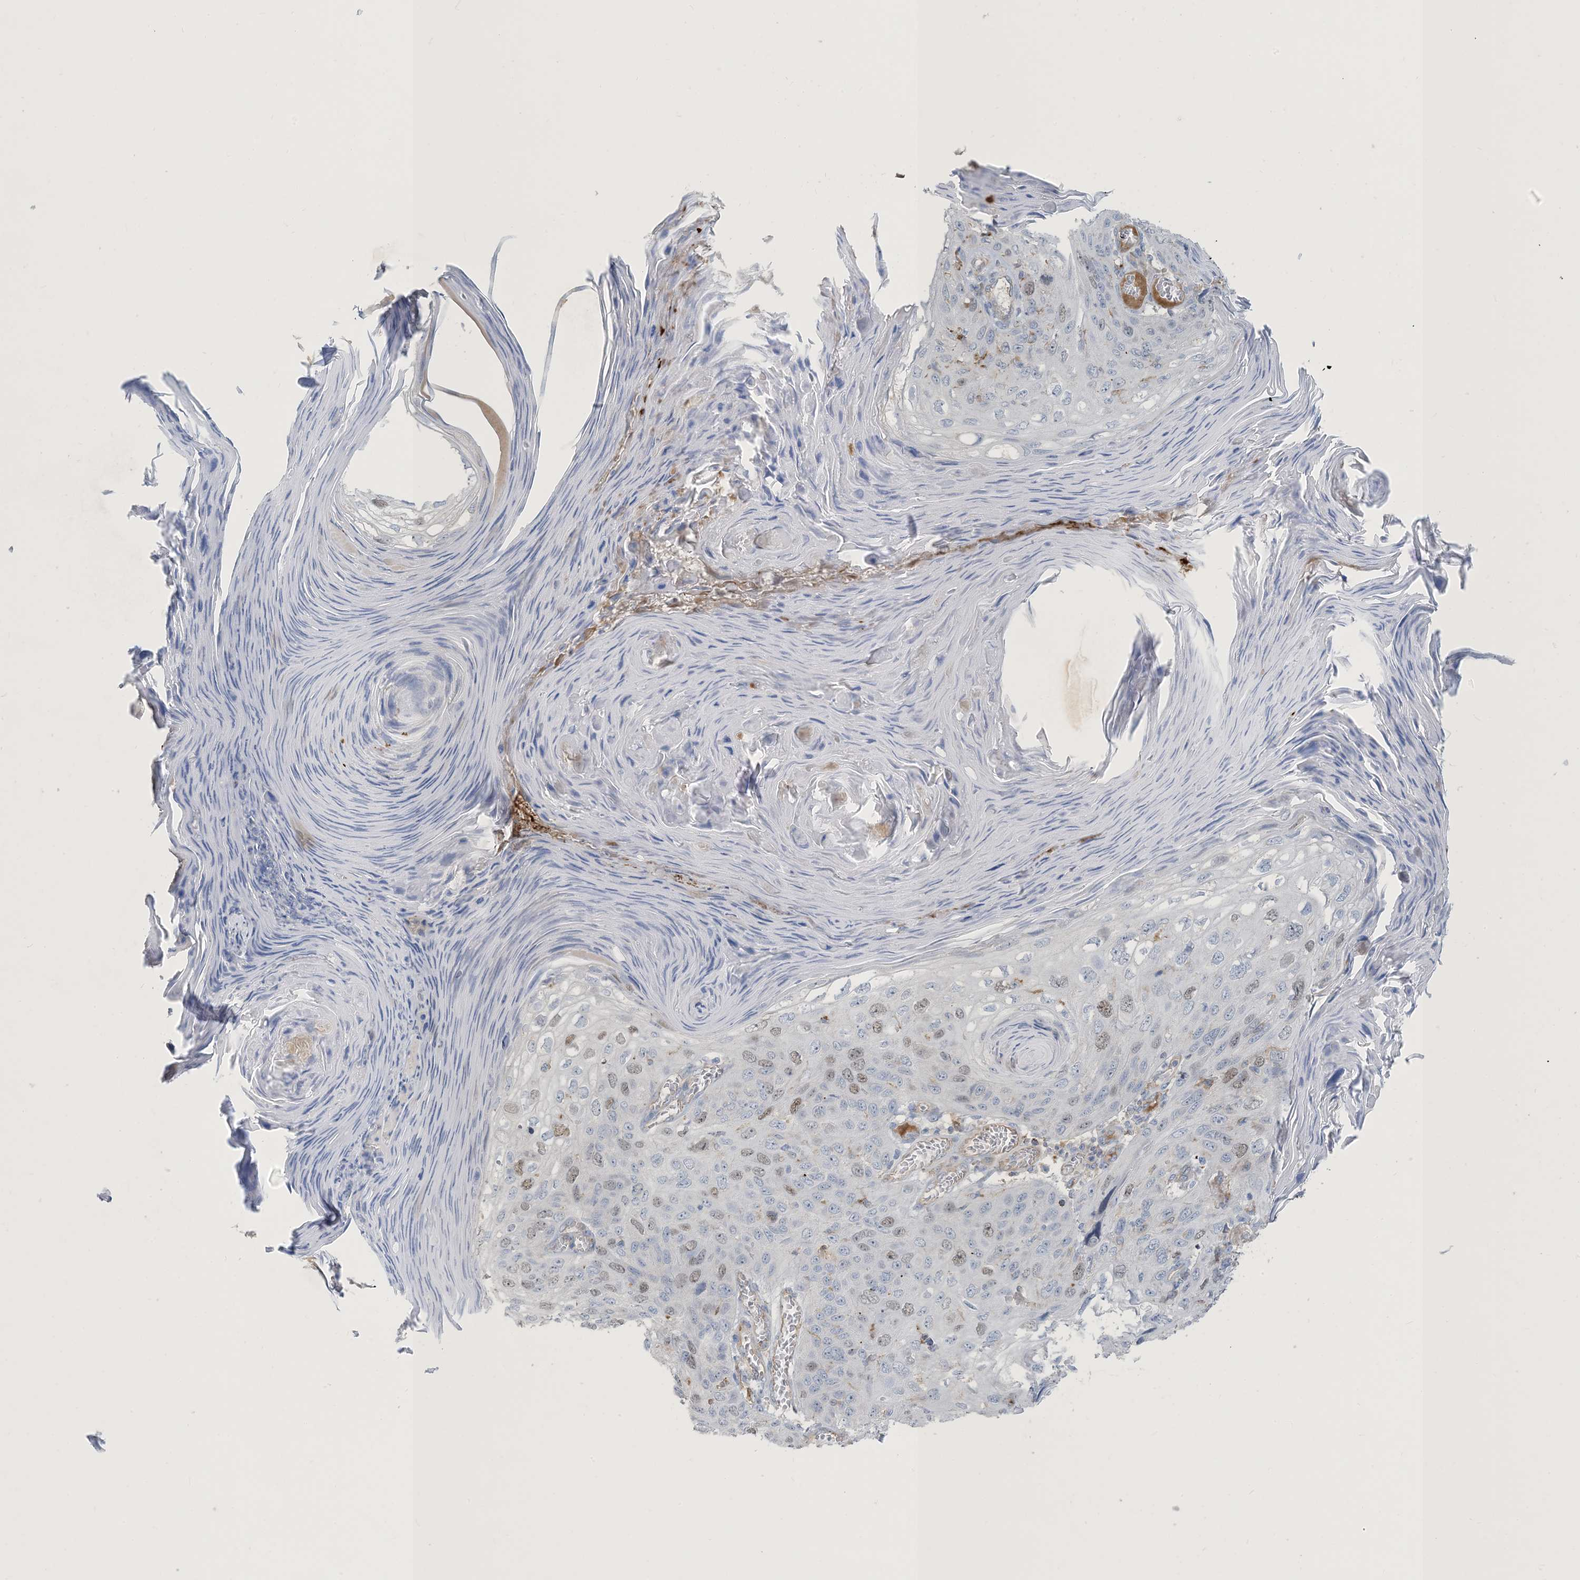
{"staining": {"intensity": "moderate", "quantity": "<25%", "location": "nuclear"}, "tissue": "skin cancer", "cell_type": "Tumor cells", "image_type": "cancer", "snomed": [{"axis": "morphology", "description": "Squamous cell carcinoma, NOS"}, {"axis": "topography", "description": "Skin"}], "caption": "Immunohistochemistry histopathology image of skin cancer (squamous cell carcinoma) stained for a protein (brown), which exhibits low levels of moderate nuclear staining in approximately <25% of tumor cells.", "gene": "PEAR1", "patient": {"sex": "female", "age": 90}}